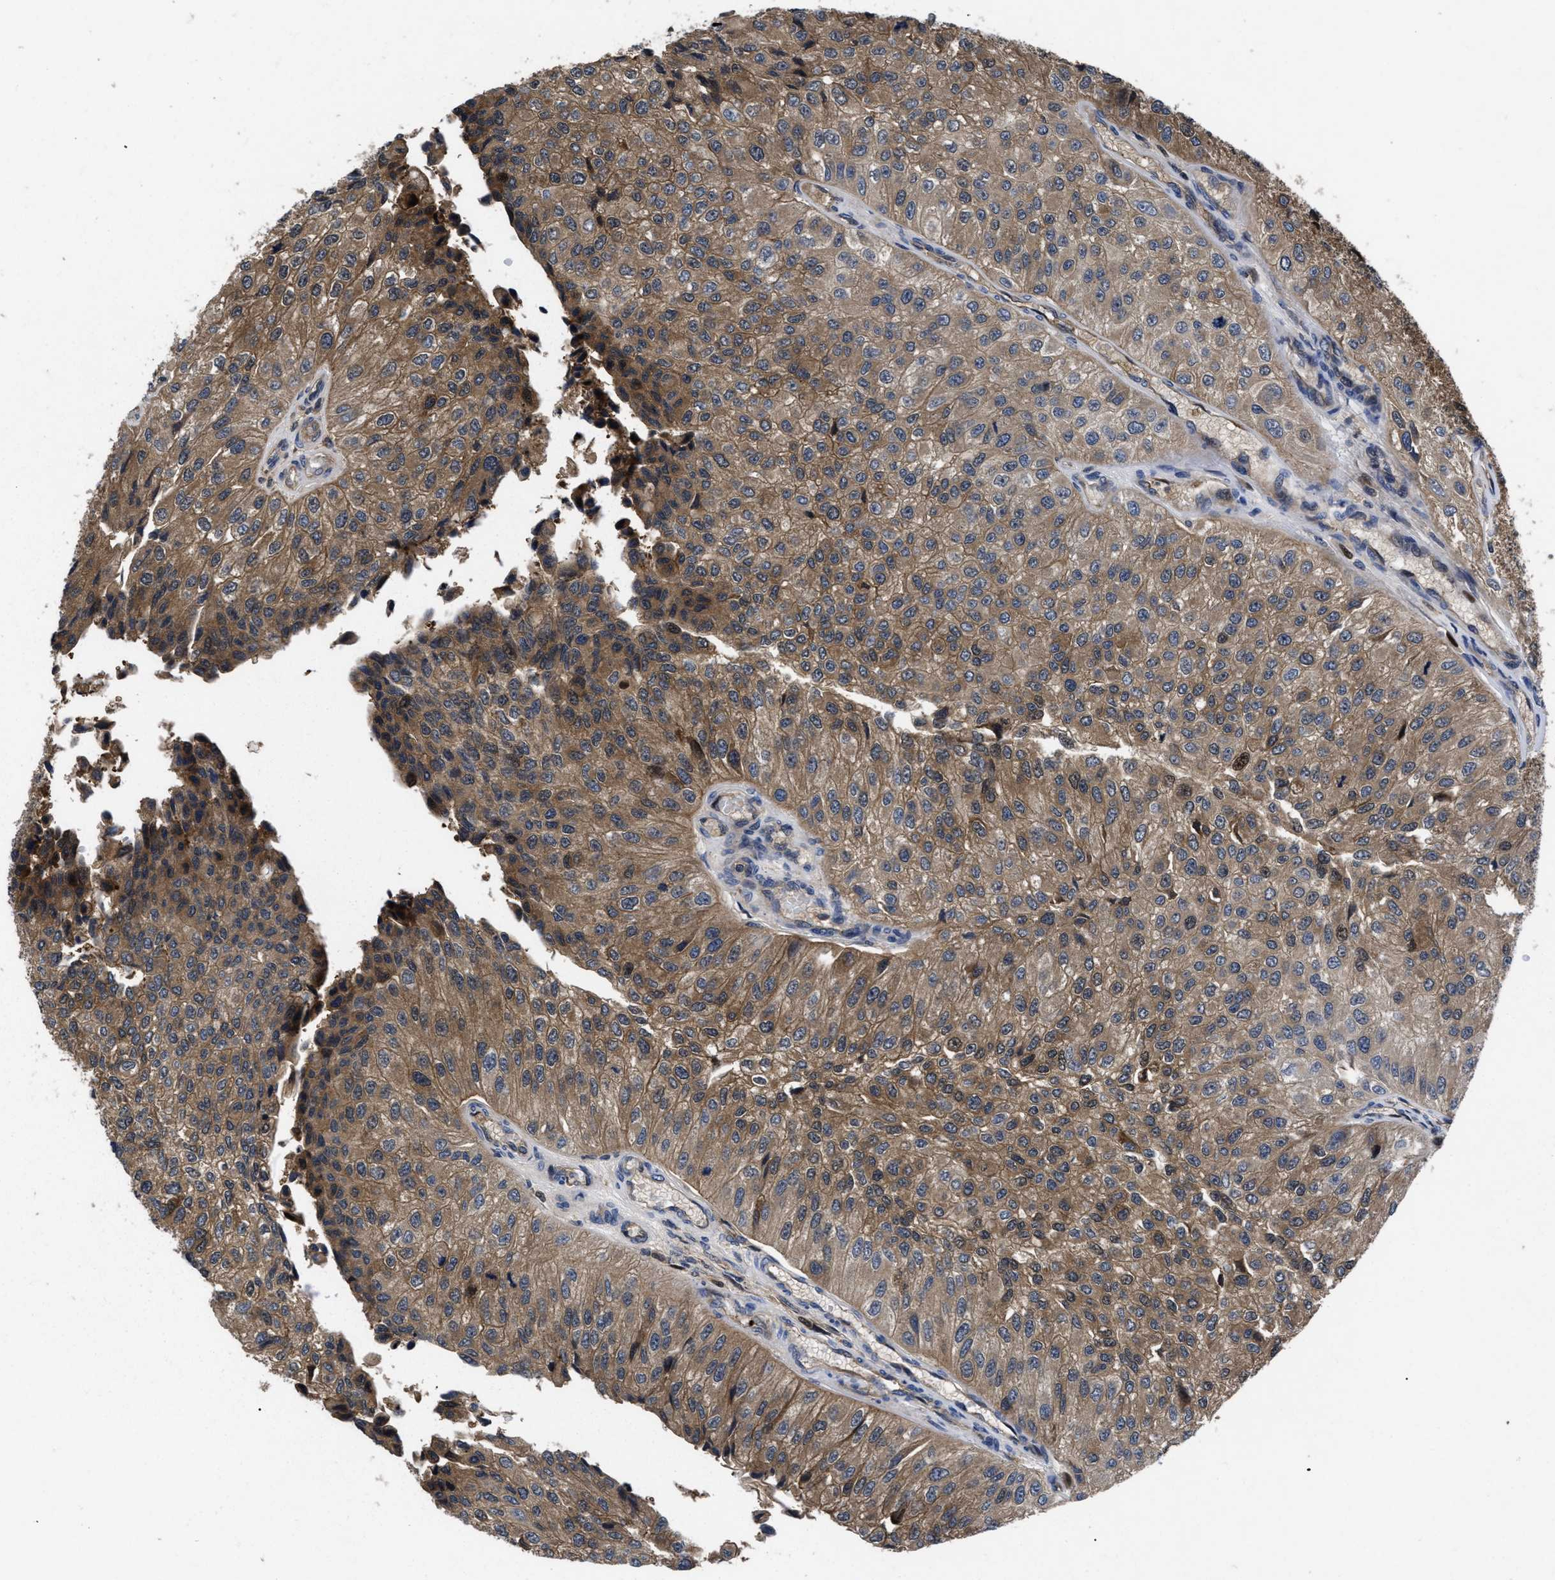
{"staining": {"intensity": "moderate", "quantity": ">75%", "location": "cytoplasmic/membranous"}, "tissue": "urothelial cancer", "cell_type": "Tumor cells", "image_type": "cancer", "snomed": [{"axis": "morphology", "description": "Urothelial carcinoma, High grade"}, {"axis": "topography", "description": "Kidney"}, {"axis": "topography", "description": "Urinary bladder"}], "caption": "This is a micrograph of immunohistochemistry (IHC) staining of high-grade urothelial carcinoma, which shows moderate positivity in the cytoplasmic/membranous of tumor cells.", "gene": "FAM200A", "patient": {"sex": "male", "age": 77}}